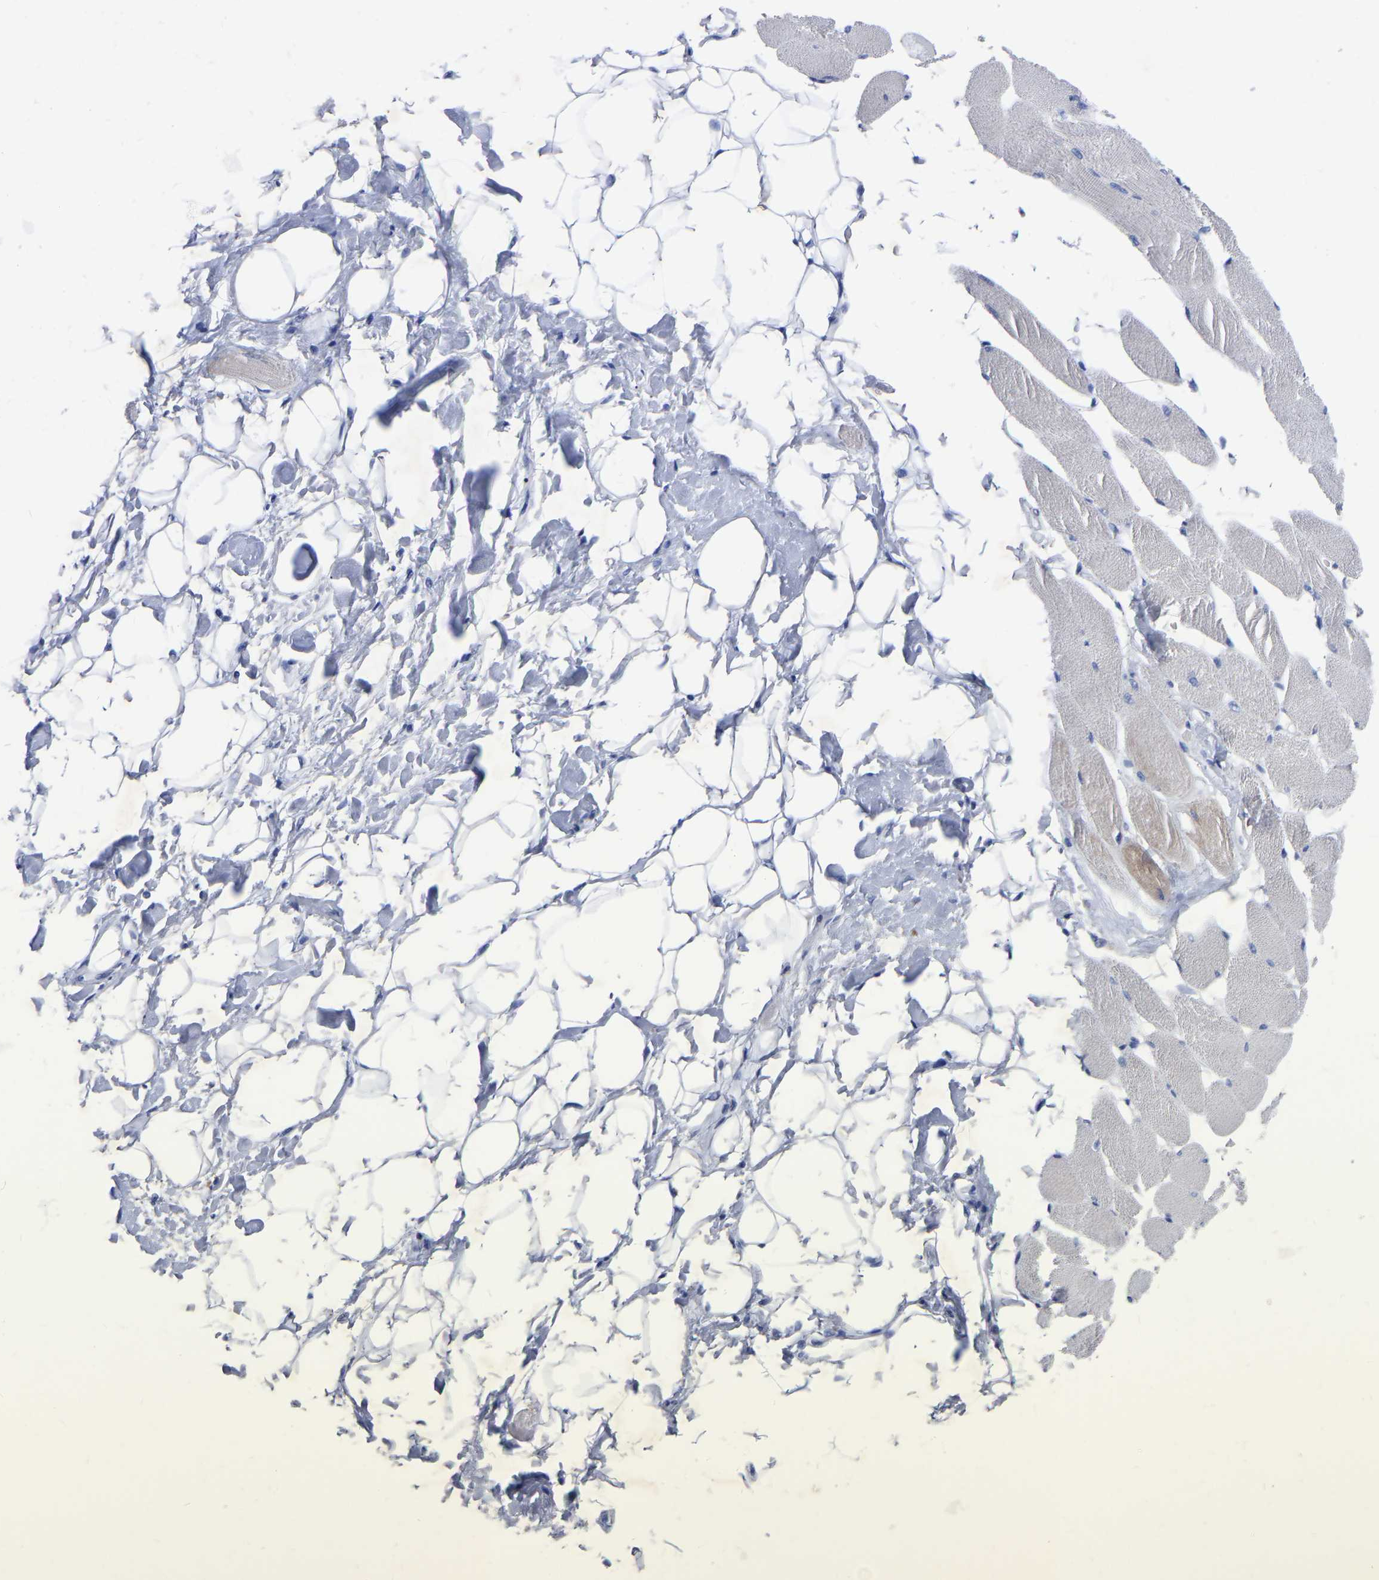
{"staining": {"intensity": "negative", "quantity": "none", "location": "none"}, "tissue": "skeletal muscle", "cell_type": "Myocytes", "image_type": "normal", "snomed": [{"axis": "morphology", "description": "Normal tissue, NOS"}, {"axis": "topography", "description": "Skeletal muscle"}, {"axis": "topography", "description": "Peripheral nerve tissue"}], "caption": "The immunohistochemistry image has no significant staining in myocytes of skeletal muscle. The staining was performed using DAB (3,3'-diaminobenzidine) to visualize the protein expression in brown, while the nuclei were stained in blue with hematoxylin (Magnification: 20x).", "gene": "GDF3", "patient": {"sex": "female", "age": 84}}